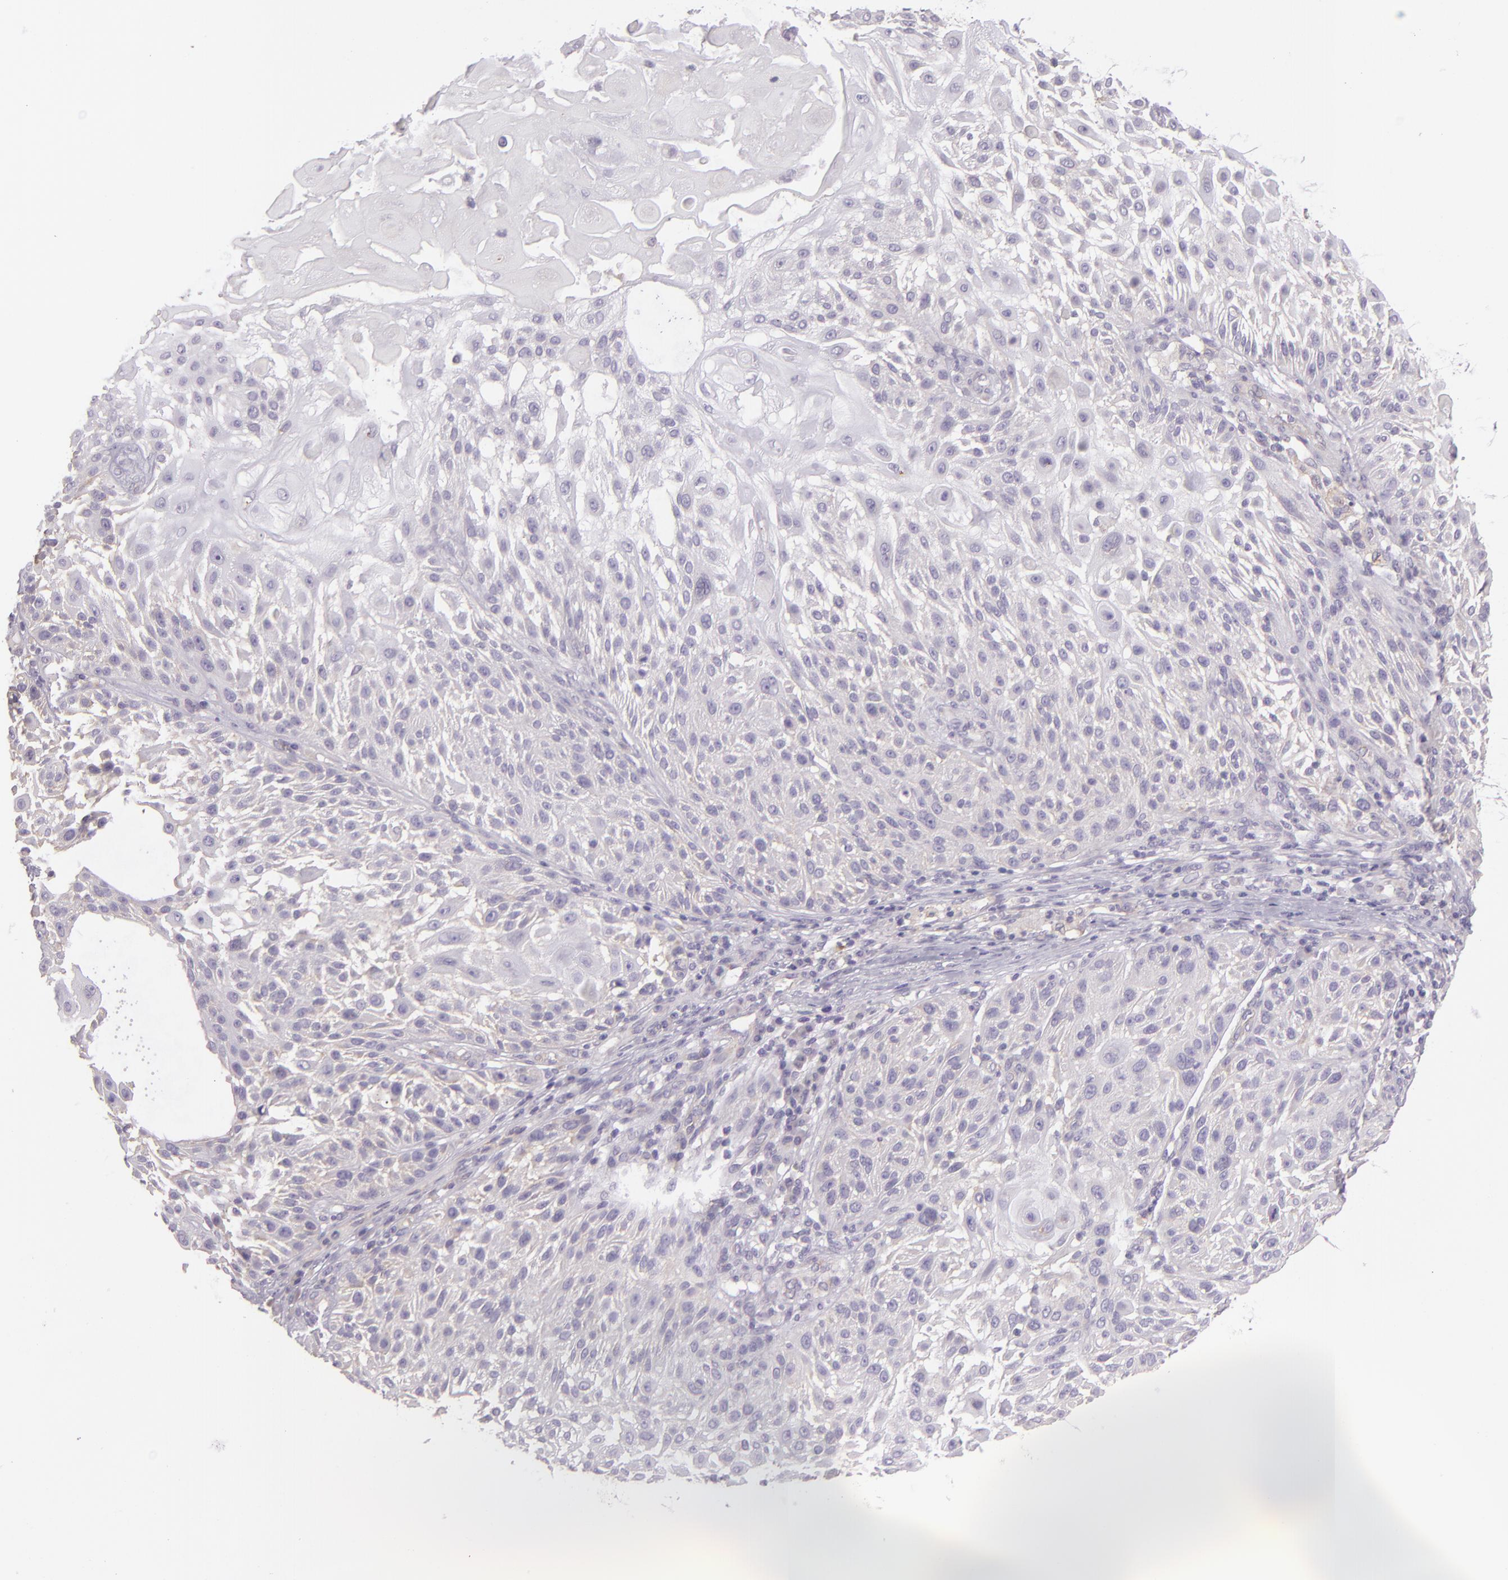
{"staining": {"intensity": "negative", "quantity": "none", "location": "none"}, "tissue": "skin cancer", "cell_type": "Tumor cells", "image_type": "cancer", "snomed": [{"axis": "morphology", "description": "Squamous cell carcinoma, NOS"}, {"axis": "topography", "description": "Skin"}], "caption": "A histopathology image of human squamous cell carcinoma (skin) is negative for staining in tumor cells. (DAB immunohistochemistry (IHC) visualized using brightfield microscopy, high magnification).", "gene": "ZC3H7B", "patient": {"sex": "female", "age": 89}}